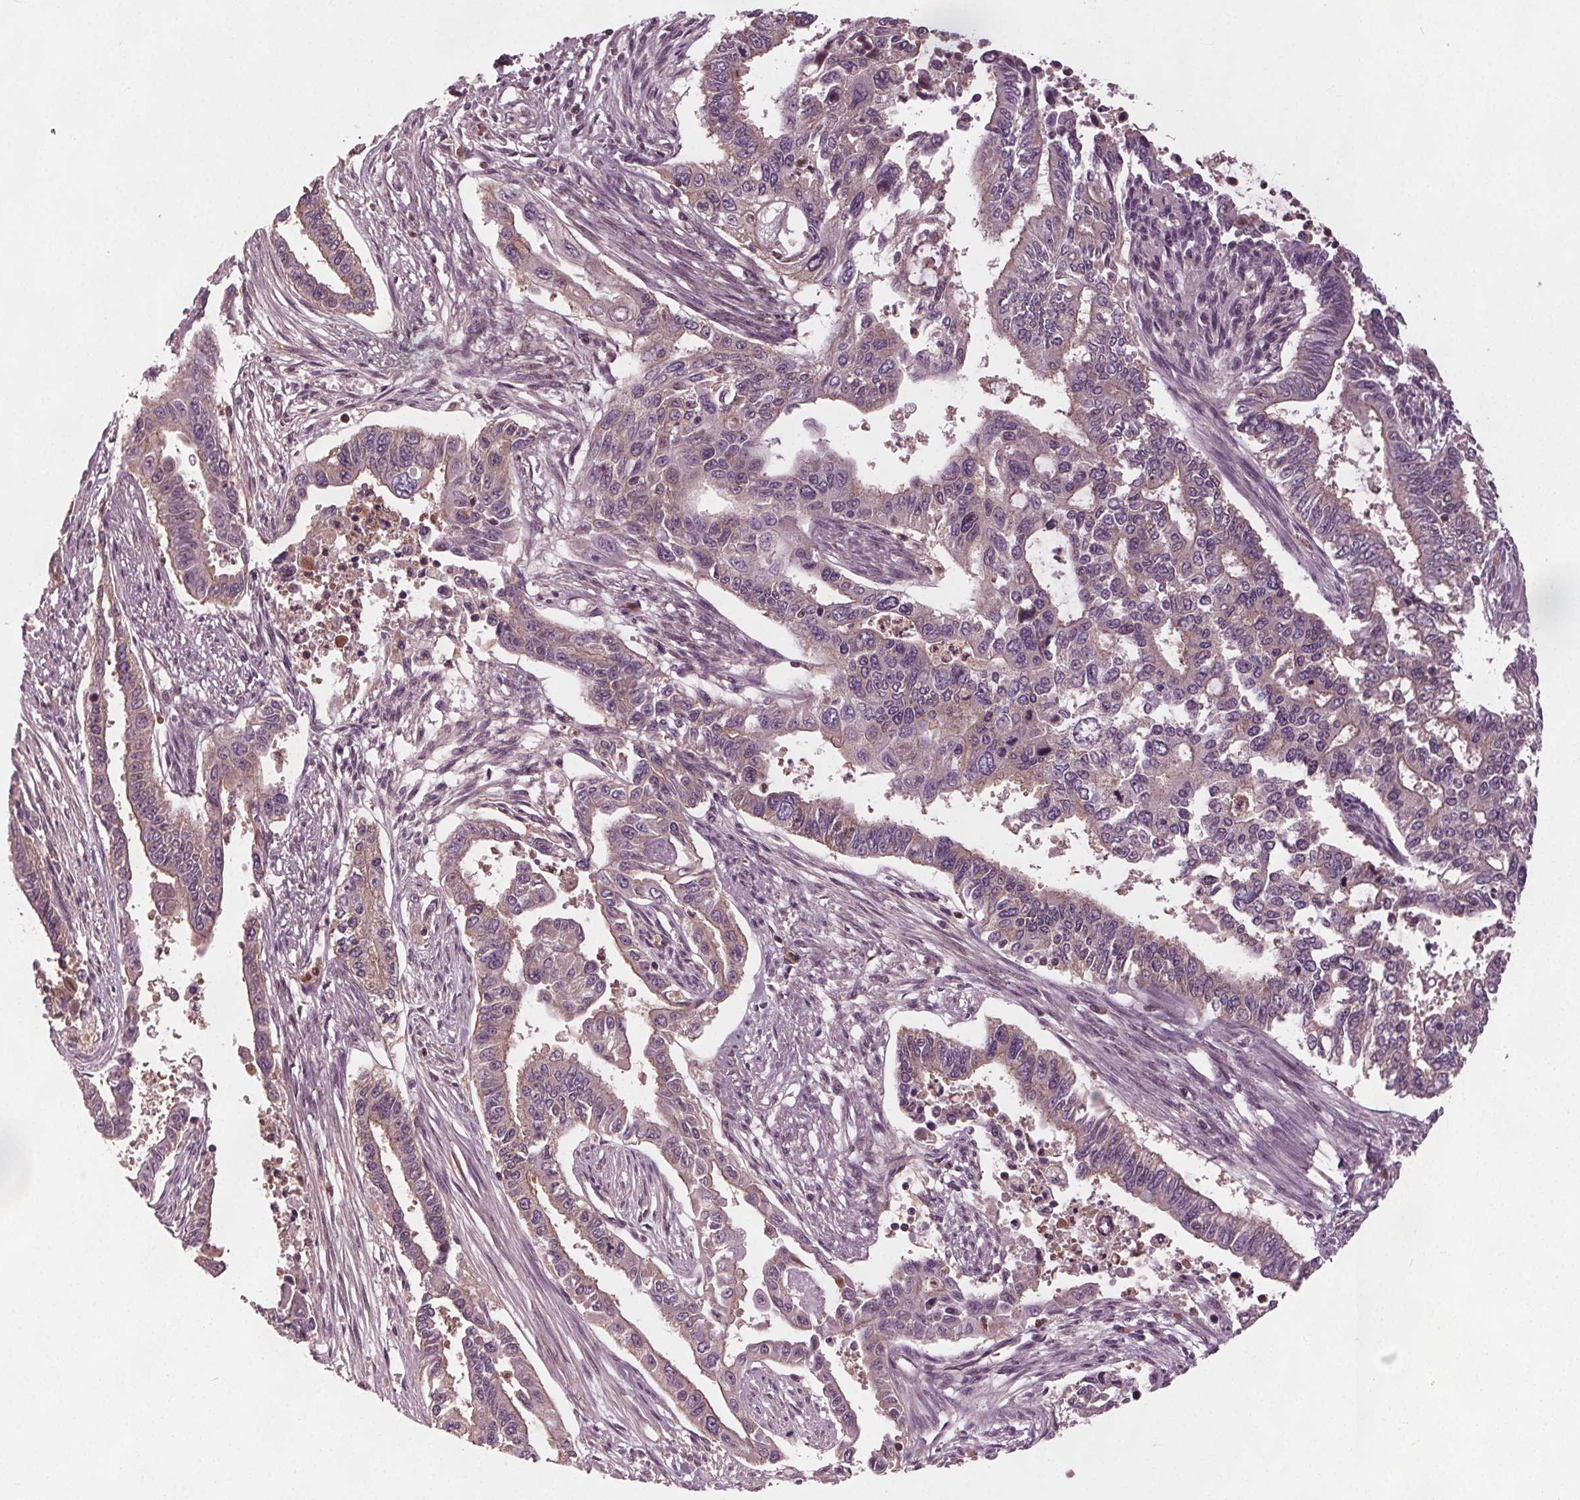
{"staining": {"intensity": "negative", "quantity": "none", "location": "none"}, "tissue": "endometrial cancer", "cell_type": "Tumor cells", "image_type": "cancer", "snomed": [{"axis": "morphology", "description": "Adenocarcinoma, NOS"}, {"axis": "topography", "description": "Uterus"}], "caption": "An immunohistochemistry photomicrograph of endometrial adenocarcinoma is shown. There is no staining in tumor cells of endometrial adenocarcinoma. Nuclei are stained in blue.", "gene": "PDGFD", "patient": {"sex": "female", "age": 59}}